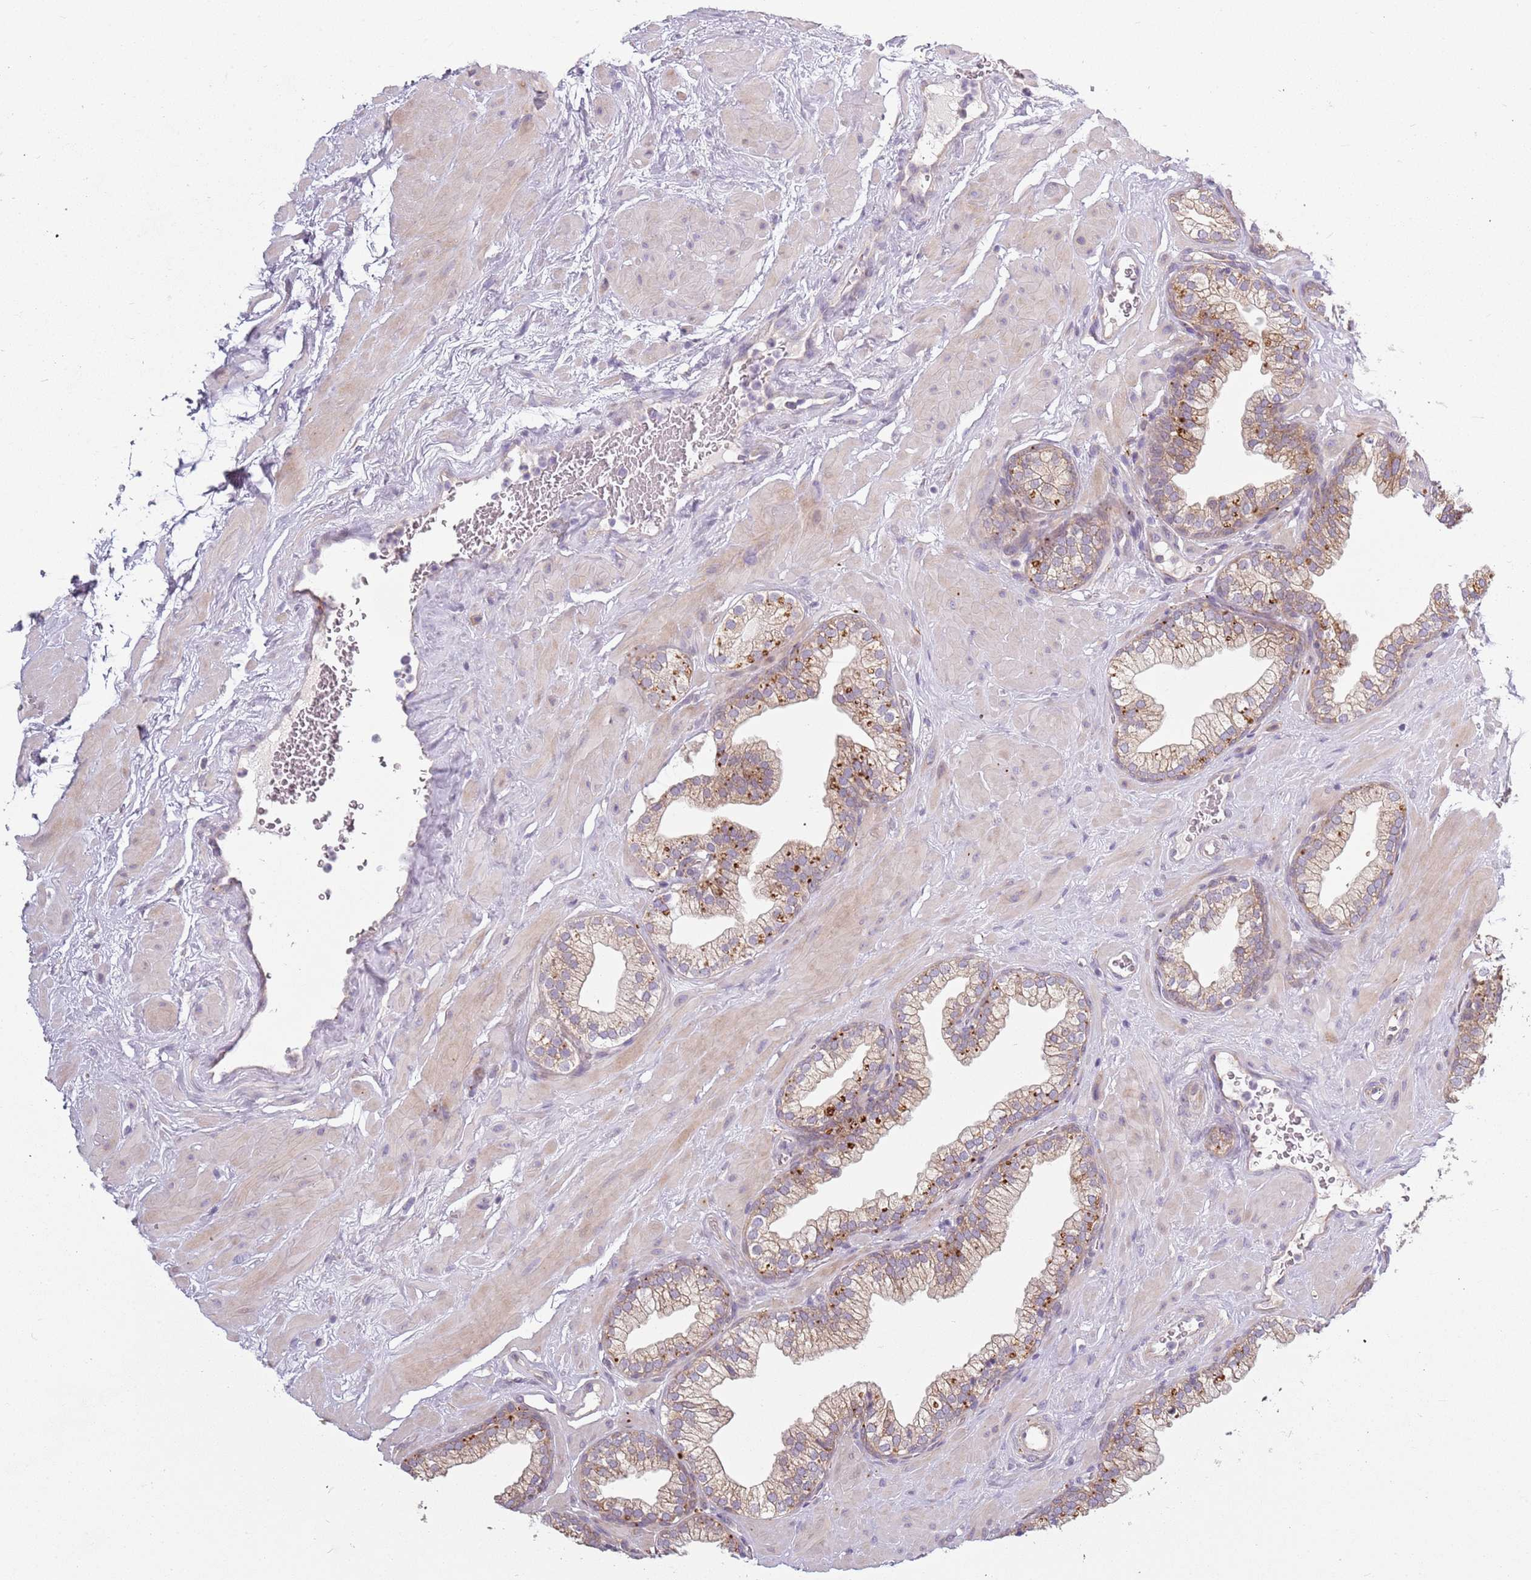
{"staining": {"intensity": "moderate", "quantity": "<25%", "location": "cytoplasmic/membranous"}, "tissue": "prostate", "cell_type": "Glandular cells", "image_type": "normal", "snomed": [{"axis": "morphology", "description": "Normal tissue, NOS"}, {"axis": "morphology", "description": "Urothelial carcinoma, Low grade"}, {"axis": "topography", "description": "Urinary bladder"}, {"axis": "topography", "description": "Prostate"}], "caption": "Glandular cells display low levels of moderate cytoplasmic/membranous staining in approximately <25% of cells in unremarkable human prostate. (Brightfield microscopy of DAB IHC at high magnification).", "gene": "RPS28", "patient": {"sex": "male", "age": 60}}